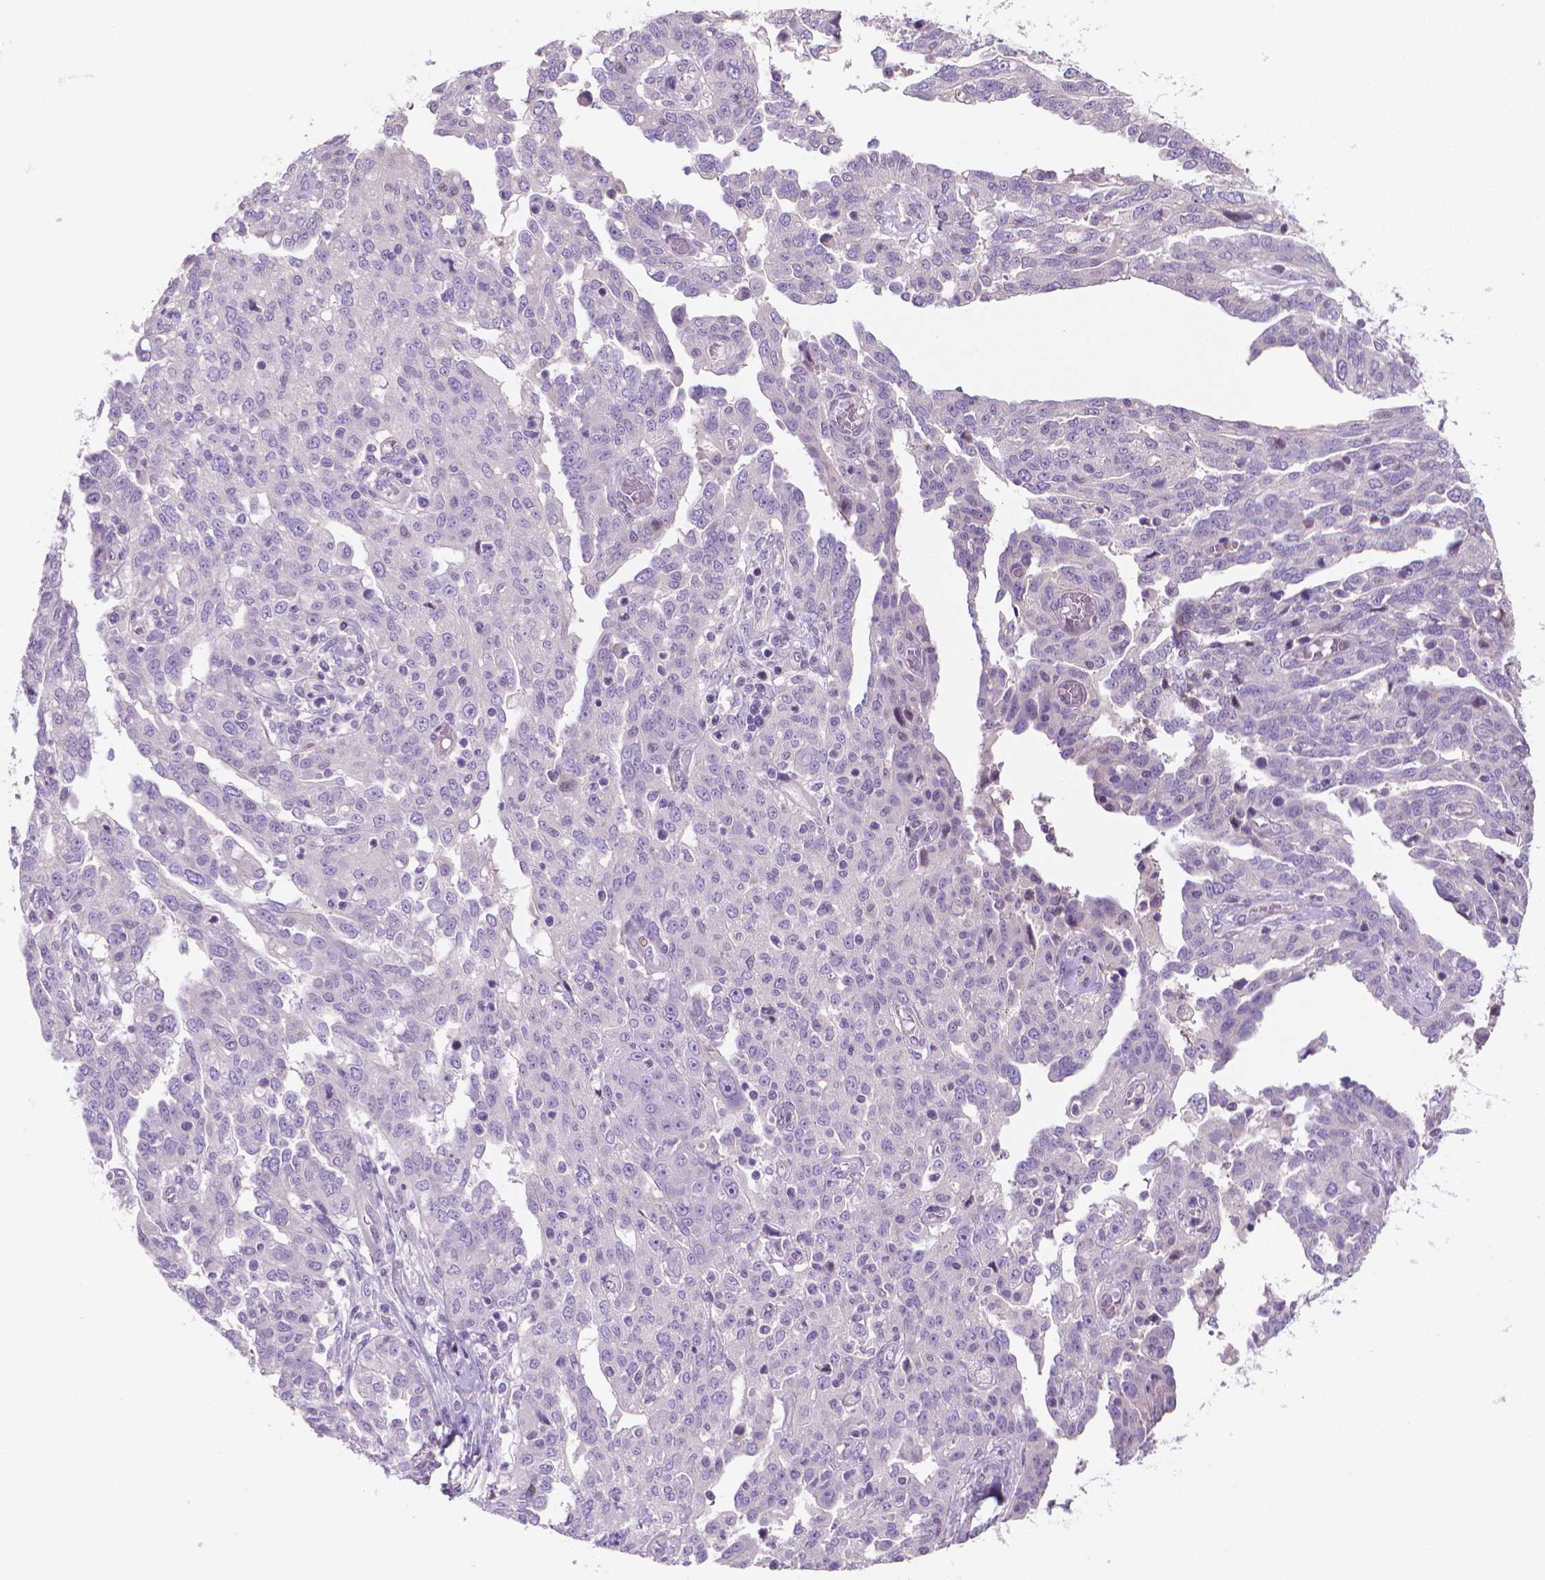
{"staining": {"intensity": "negative", "quantity": "none", "location": "none"}, "tissue": "ovarian cancer", "cell_type": "Tumor cells", "image_type": "cancer", "snomed": [{"axis": "morphology", "description": "Cystadenocarcinoma, serous, NOS"}, {"axis": "topography", "description": "Ovary"}], "caption": "High magnification brightfield microscopy of ovarian serous cystadenocarcinoma stained with DAB (brown) and counterstained with hematoxylin (blue): tumor cells show no significant staining.", "gene": "CLXN", "patient": {"sex": "female", "age": 67}}